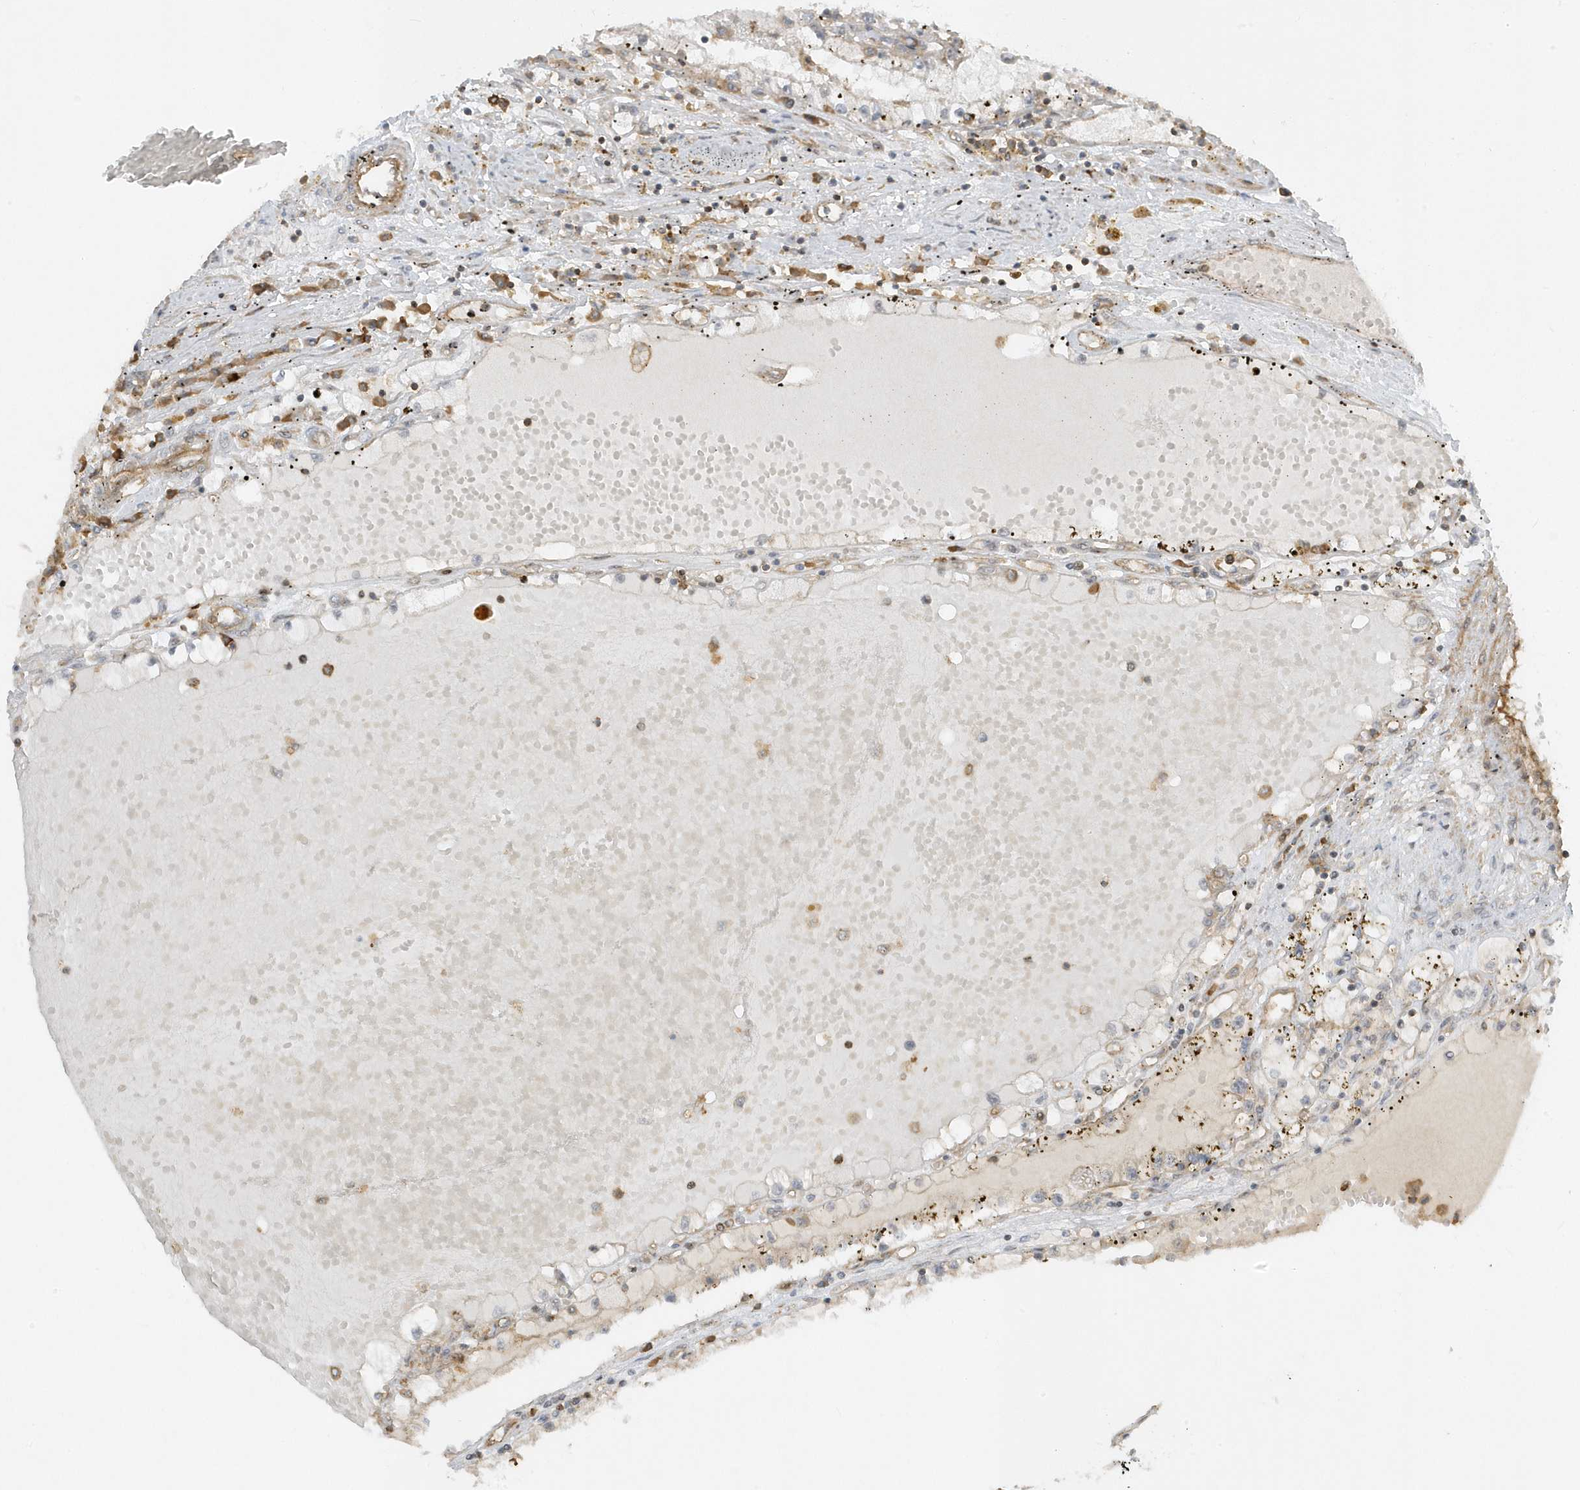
{"staining": {"intensity": "negative", "quantity": "none", "location": "none"}, "tissue": "renal cancer", "cell_type": "Tumor cells", "image_type": "cancer", "snomed": [{"axis": "morphology", "description": "Adenocarcinoma, NOS"}, {"axis": "topography", "description": "Kidney"}], "caption": "High magnification brightfield microscopy of adenocarcinoma (renal) stained with DAB (brown) and counterstained with hematoxylin (blue): tumor cells show no significant positivity.", "gene": "ZBTB8A", "patient": {"sex": "male", "age": 56}}